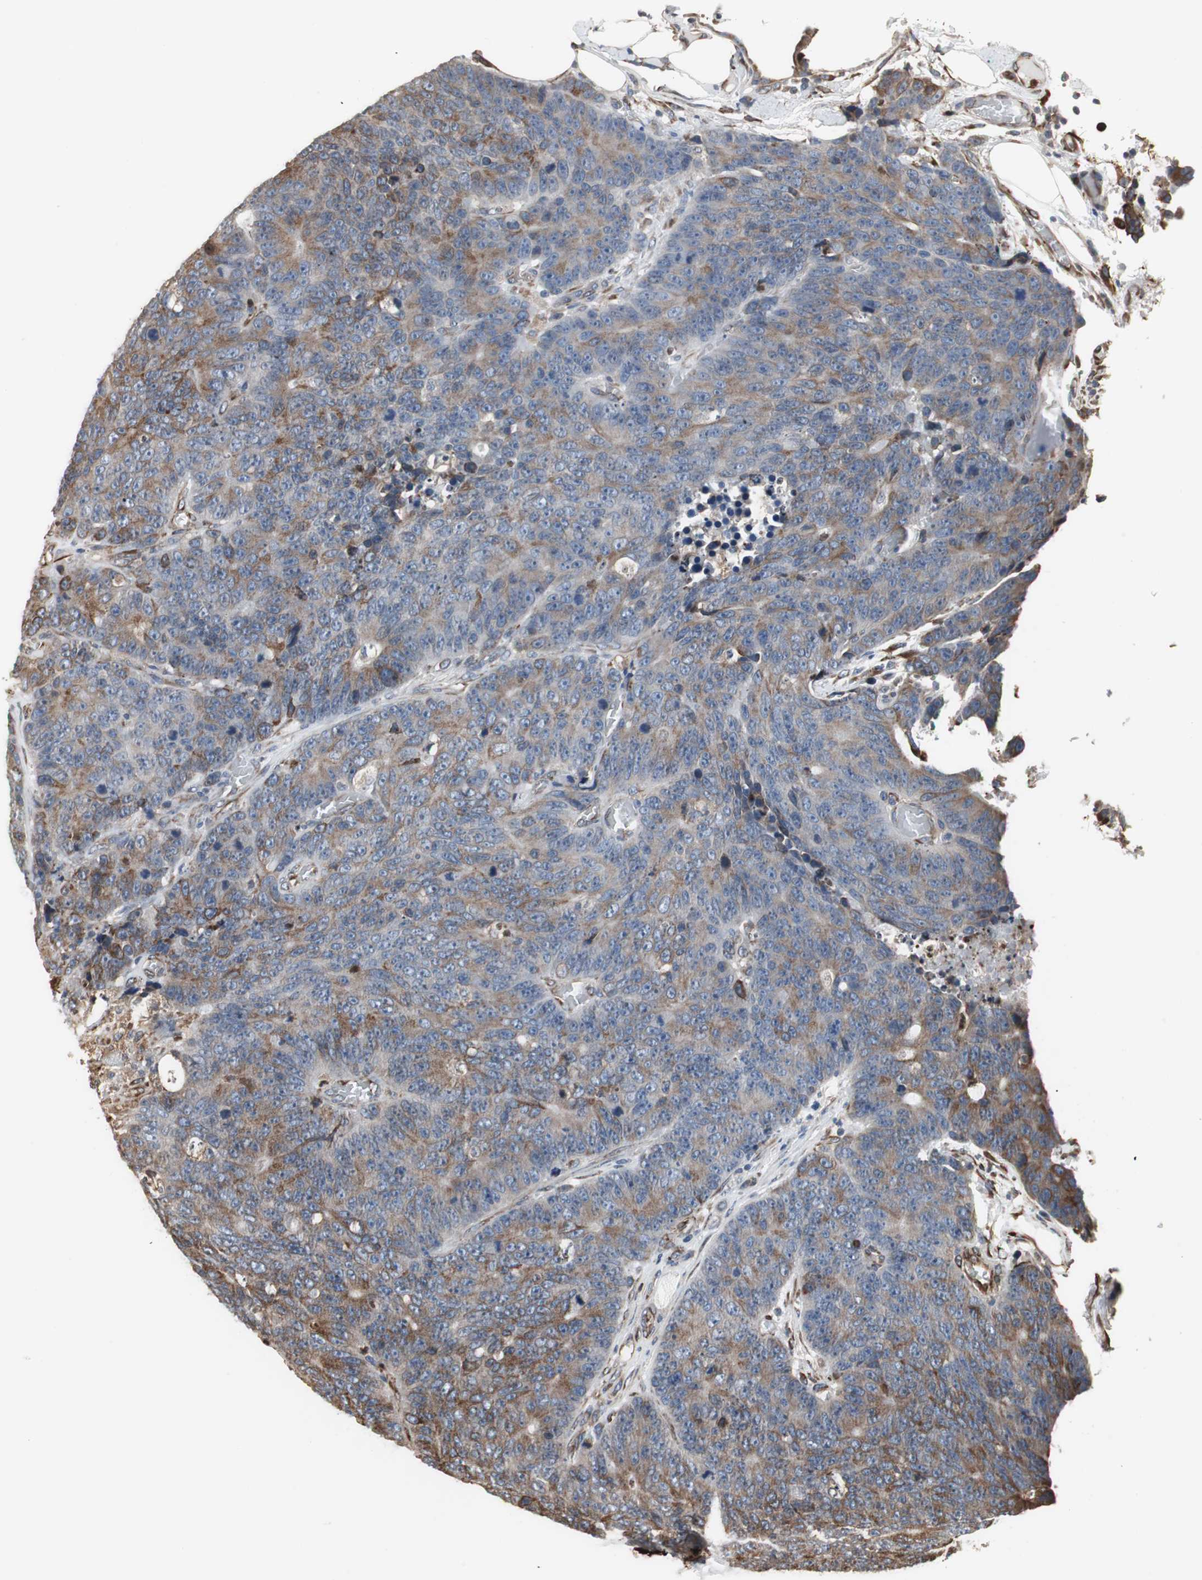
{"staining": {"intensity": "moderate", "quantity": ">75%", "location": "cytoplasmic/membranous"}, "tissue": "colorectal cancer", "cell_type": "Tumor cells", "image_type": "cancer", "snomed": [{"axis": "morphology", "description": "Adenocarcinoma, NOS"}, {"axis": "topography", "description": "Colon"}], "caption": "A photomicrograph of adenocarcinoma (colorectal) stained for a protein displays moderate cytoplasmic/membranous brown staining in tumor cells. (DAB (3,3'-diaminobenzidine) IHC, brown staining for protein, blue staining for nuclei).", "gene": "CALU", "patient": {"sex": "female", "age": 86}}